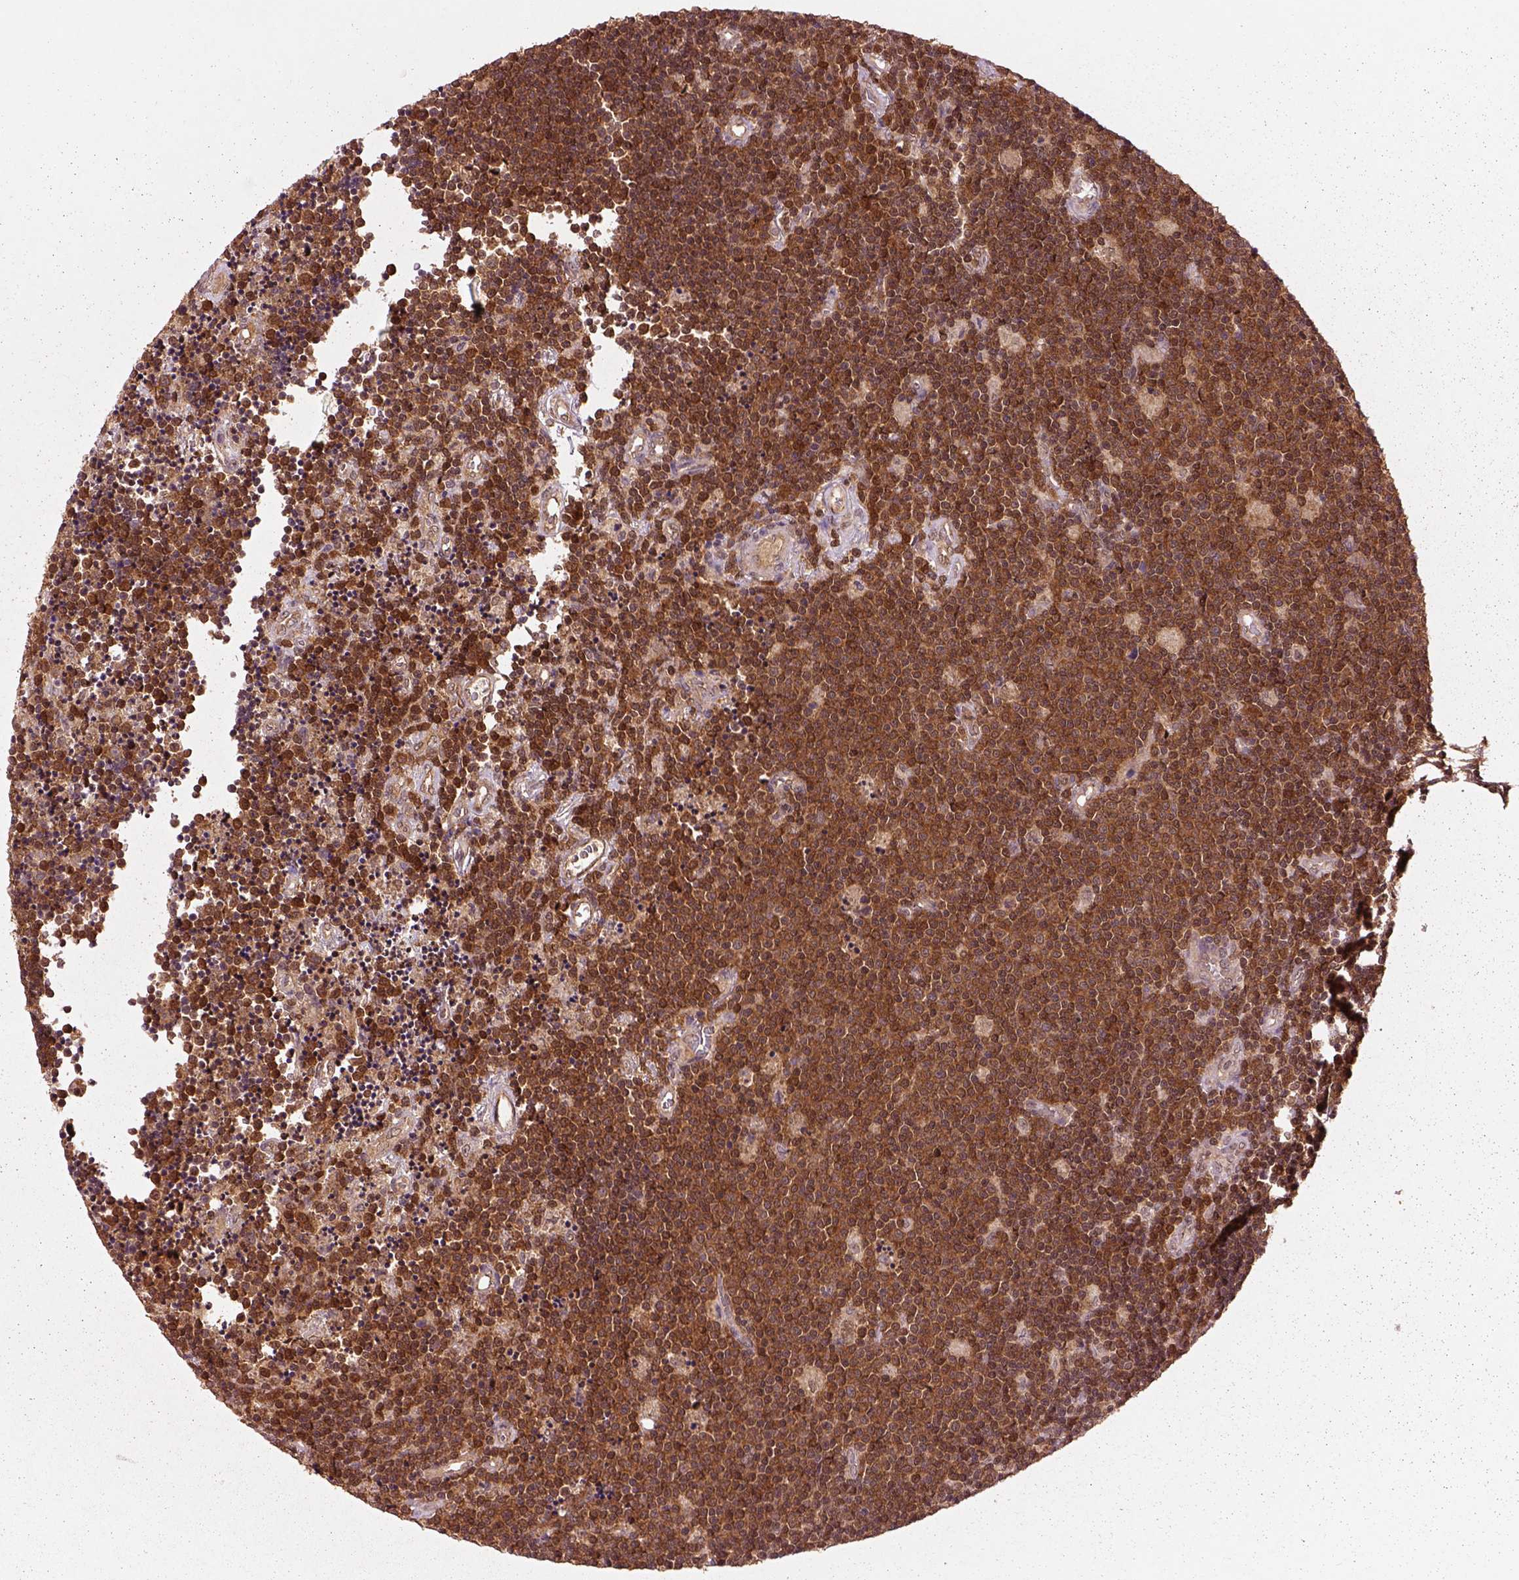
{"staining": {"intensity": "strong", "quantity": ">75%", "location": "cytoplasmic/membranous"}, "tissue": "lymphoma", "cell_type": "Tumor cells", "image_type": "cancer", "snomed": [{"axis": "morphology", "description": "Malignant lymphoma, non-Hodgkin's type, Low grade"}, {"axis": "topography", "description": "Brain"}], "caption": "Tumor cells show high levels of strong cytoplasmic/membranous staining in about >75% of cells in human lymphoma. The staining was performed using DAB (3,3'-diaminobenzidine) to visualize the protein expression in brown, while the nuclei were stained in blue with hematoxylin (Magnification: 20x).", "gene": "MDP1", "patient": {"sex": "female", "age": 66}}